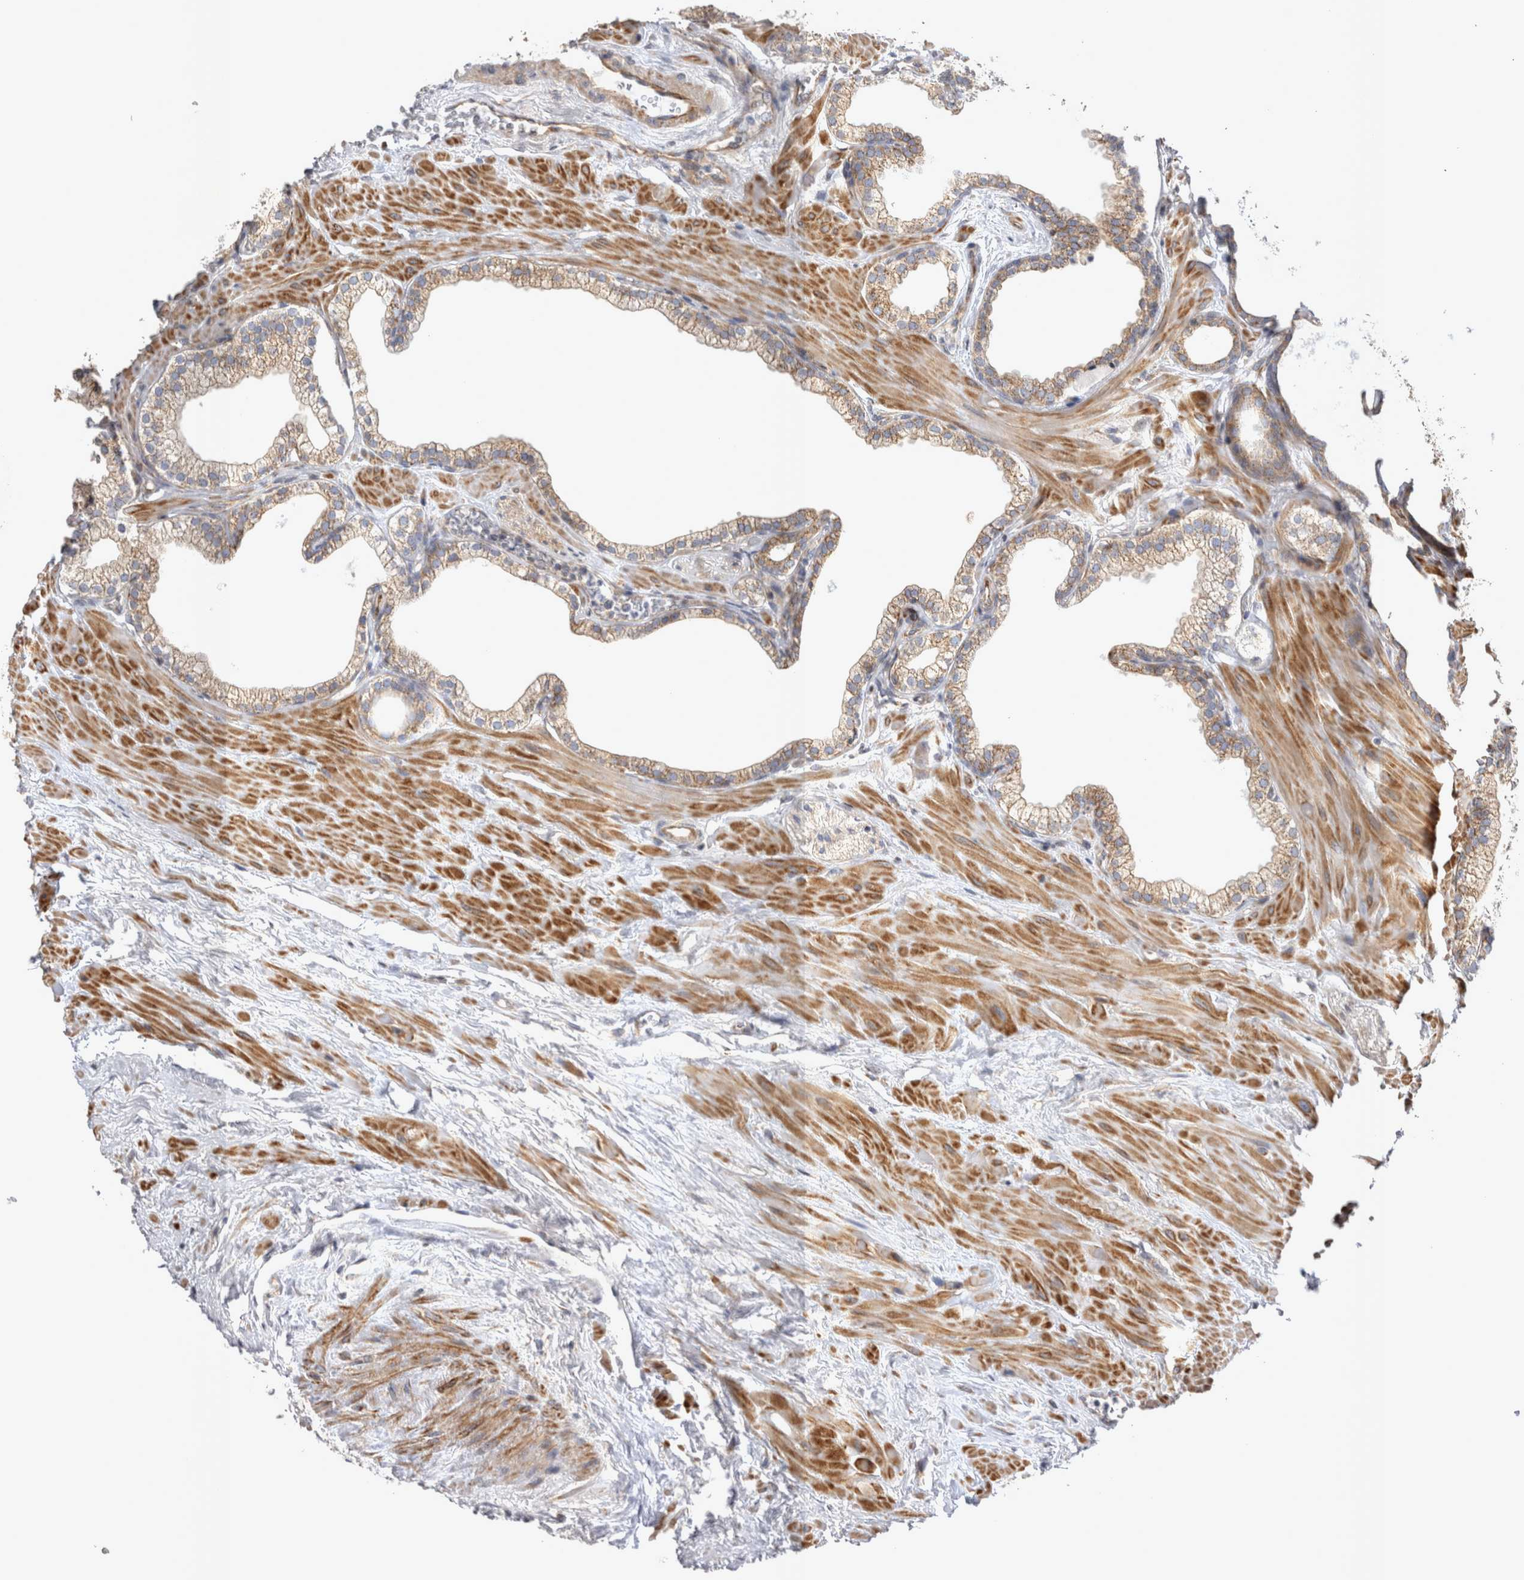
{"staining": {"intensity": "moderate", "quantity": ">75%", "location": "cytoplasmic/membranous"}, "tissue": "prostate", "cell_type": "Glandular cells", "image_type": "normal", "snomed": [{"axis": "morphology", "description": "Normal tissue, NOS"}, {"axis": "morphology", "description": "Urothelial carcinoma, Low grade"}, {"axis": "topography", "description": "Urinary bladder"}, {"axis": "topography", "description": "Prostate"}], "caption": "A medium amount of moderate cytoplasmic/membranous staining is identified in about >75% of glandular cells in unremarkable prostate. The protein of interest is shown in brown color, while the nuclei are stained blue.", "gene": "TSPOAP1", "patient": {"sex": "male", "age": 60}}